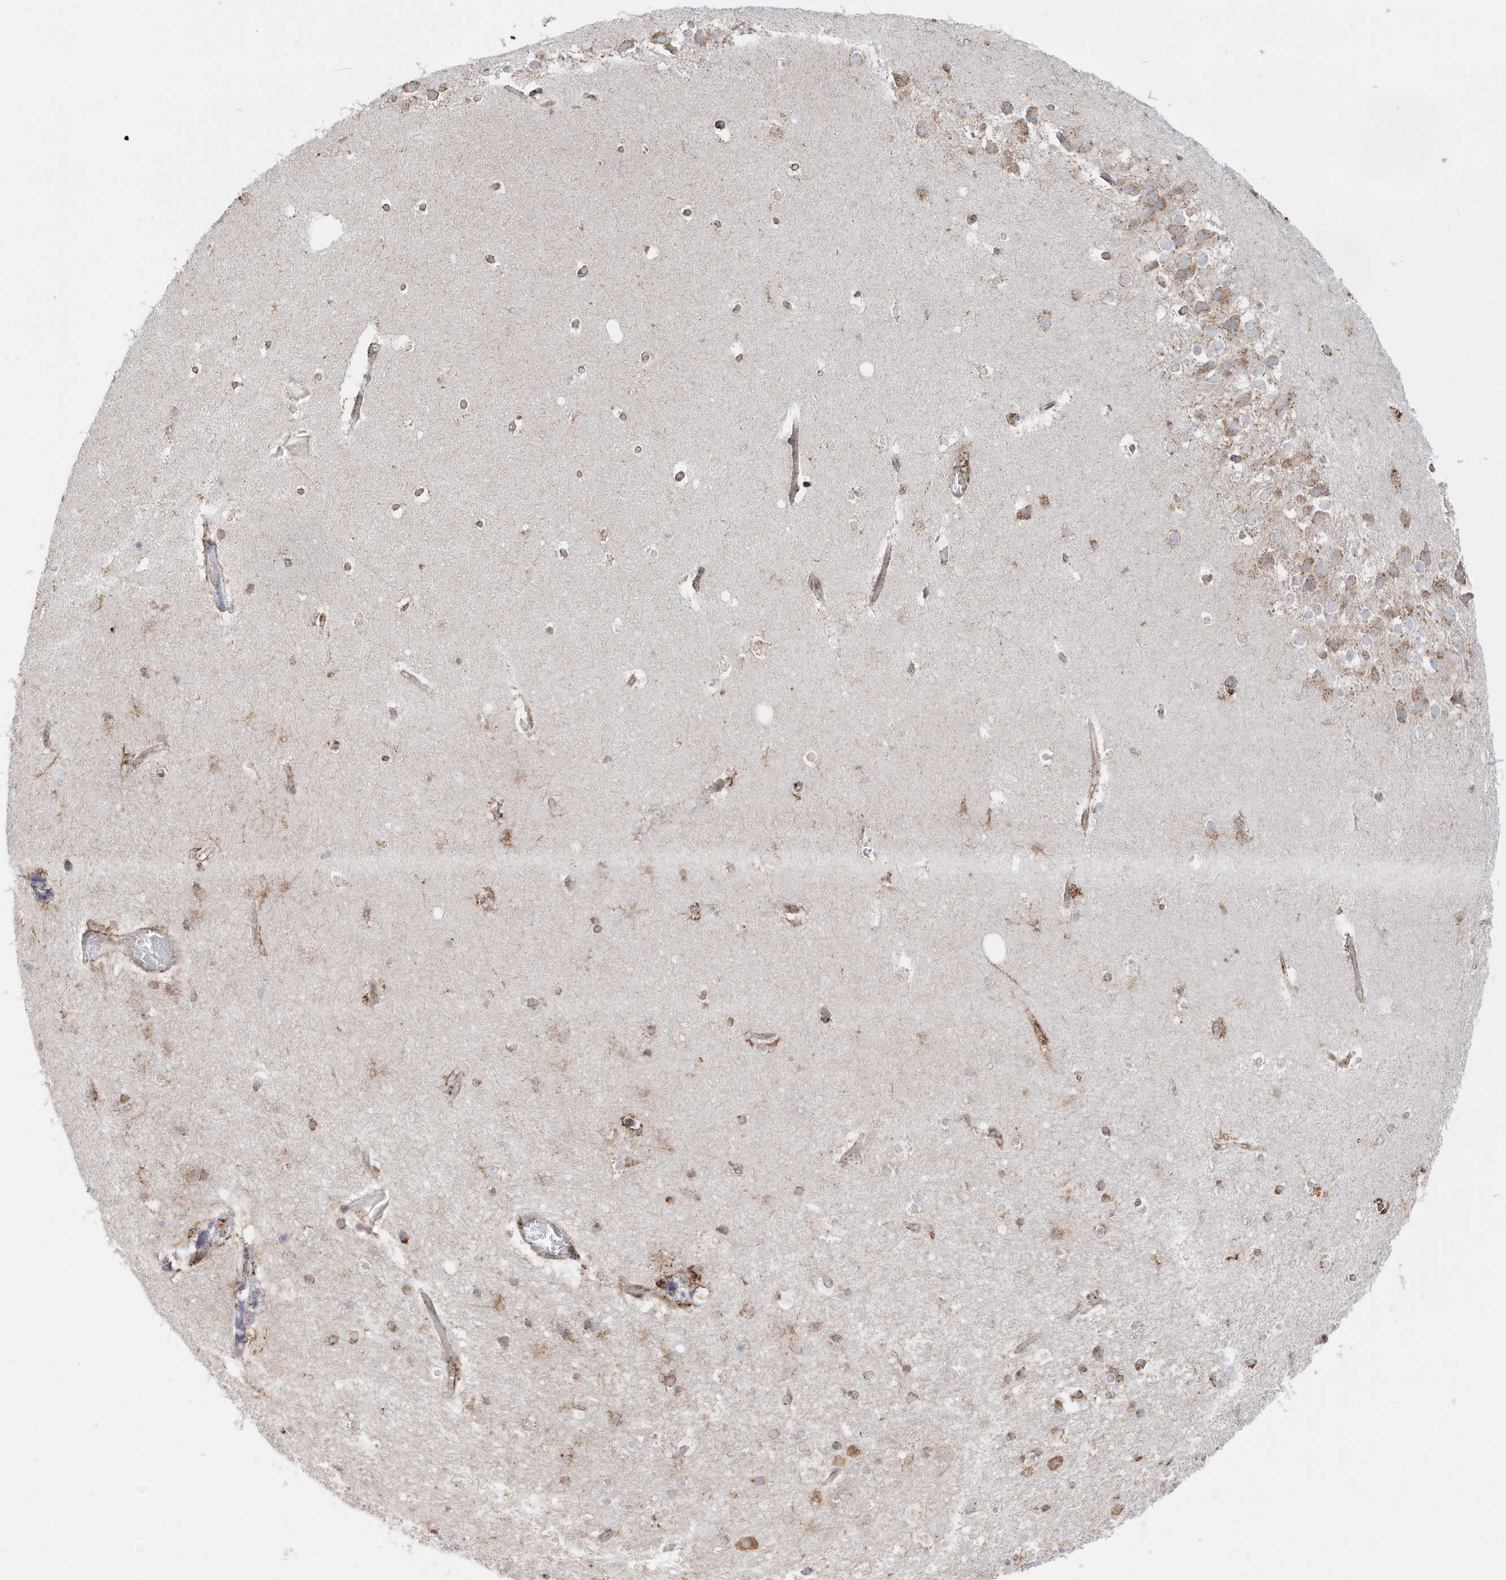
{"staining": {"intensity": "moderate", "quantity": "25%-75%", "location": "cytoplasmic/membranous"}, "tissue": "hippocampus", "cell_type": "Glial cells", "image_type": "normal", "snomed": [{"axis": "morphology", "description": "Normal tissue, NOS"}, {"axis": "topography", "description": "Hippocampus"}], "caption": "DAB immunohistochemical staining of unremarkable hippocampus shows moderate cytoplasmic/membranous protein positivity in approximately 25%-75% of glial cells. The staining was performed using DAB, with brown indicating positive protein expression. Nuclei are stained blue with hematoxylin.", "gene": "ZNF354C", "patient": {"sex": "female", "age": 52}}